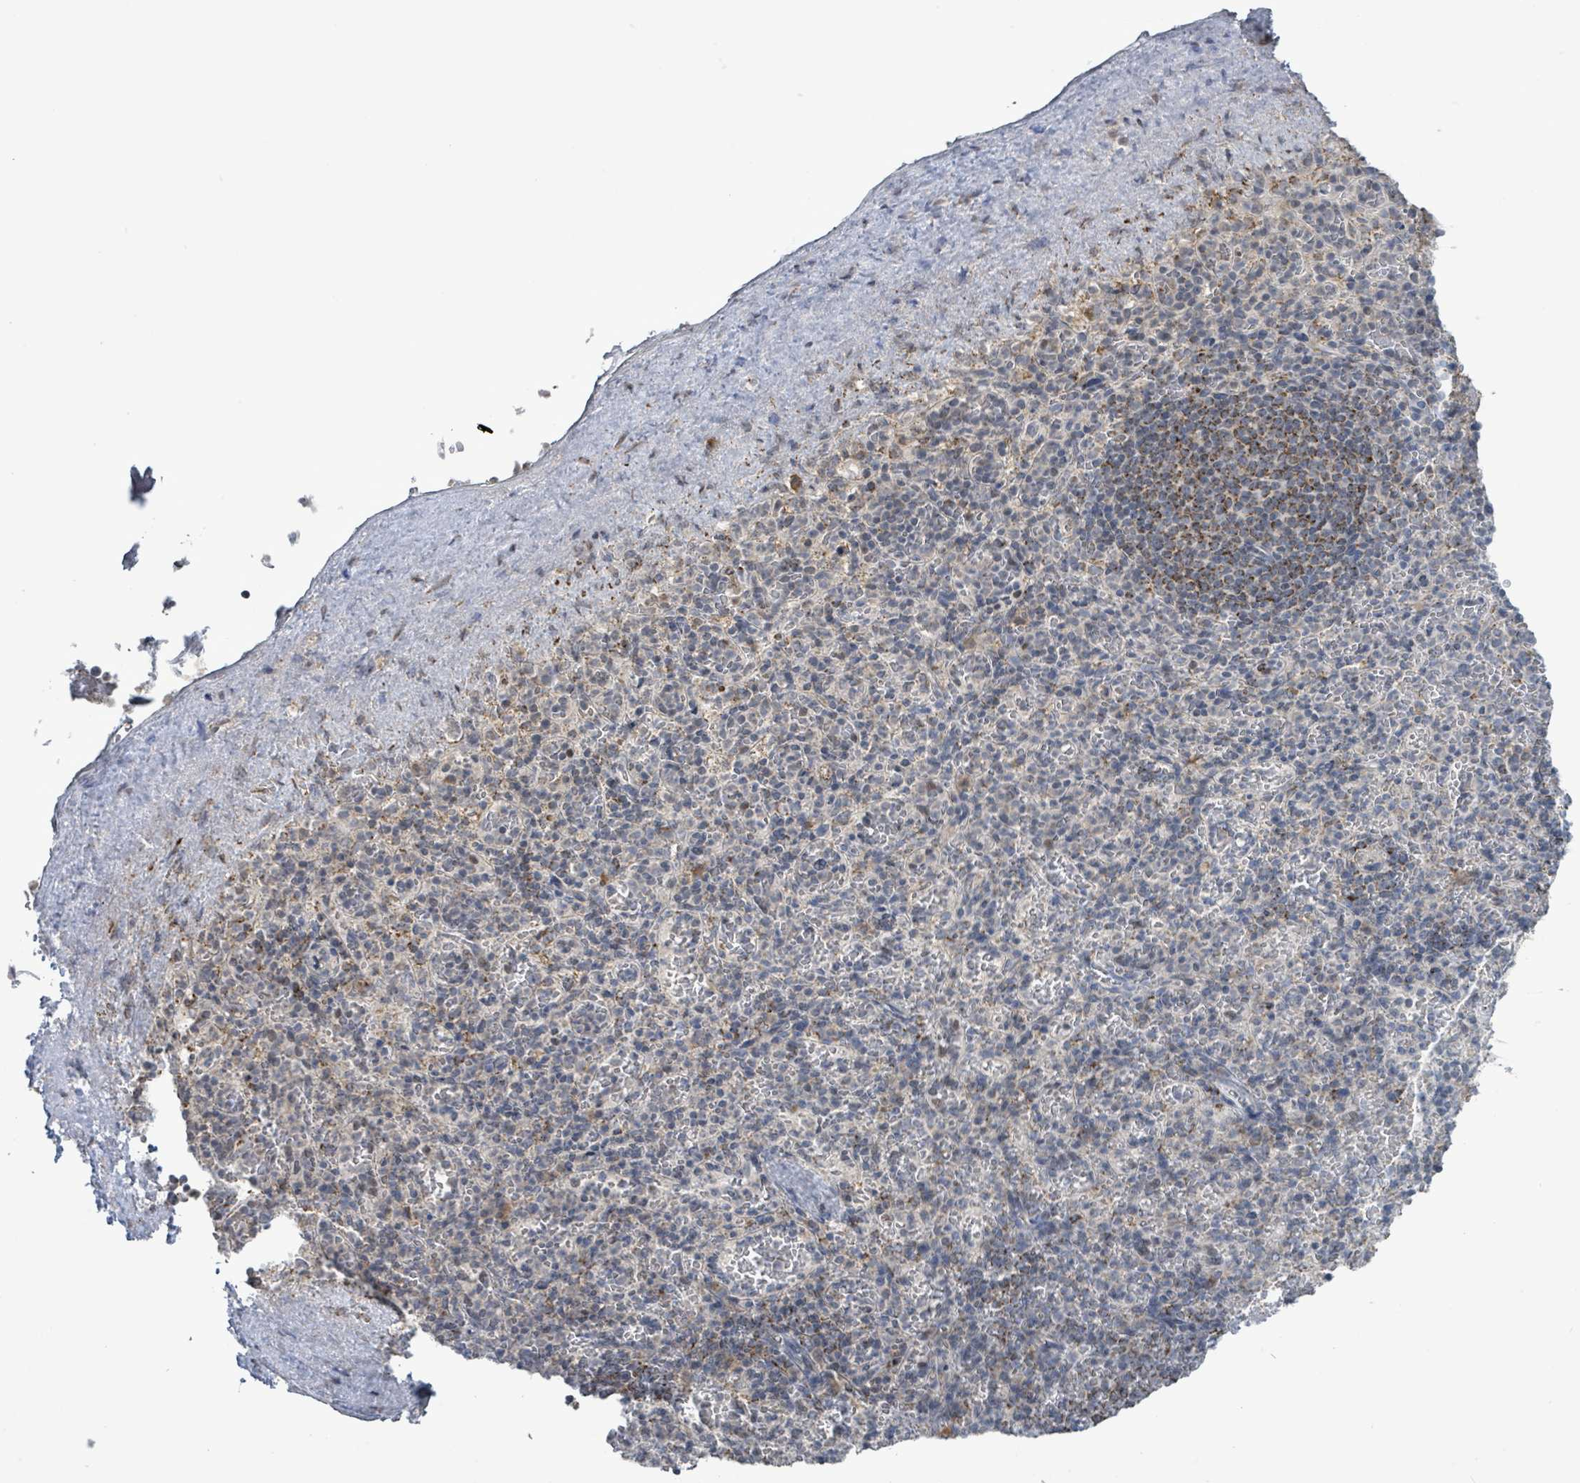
{"staining": {"intensity": "negative", "quantity": "none", "location": "none"}, "tissue": "spleen", "cell_type": "Cells in red pulp", "image_type": "normal", "snomed": [{"axis": "morphology", "description": "Normal tissue, NOS"}, {"axis": "topography", "description": "Spleen"}], "caption": "A micrograph of spleen stained for a protein shows no brown staining in cells in red pulp.", "gene": "COQ10B", "patient": {"sex": "female", "age": 74}}